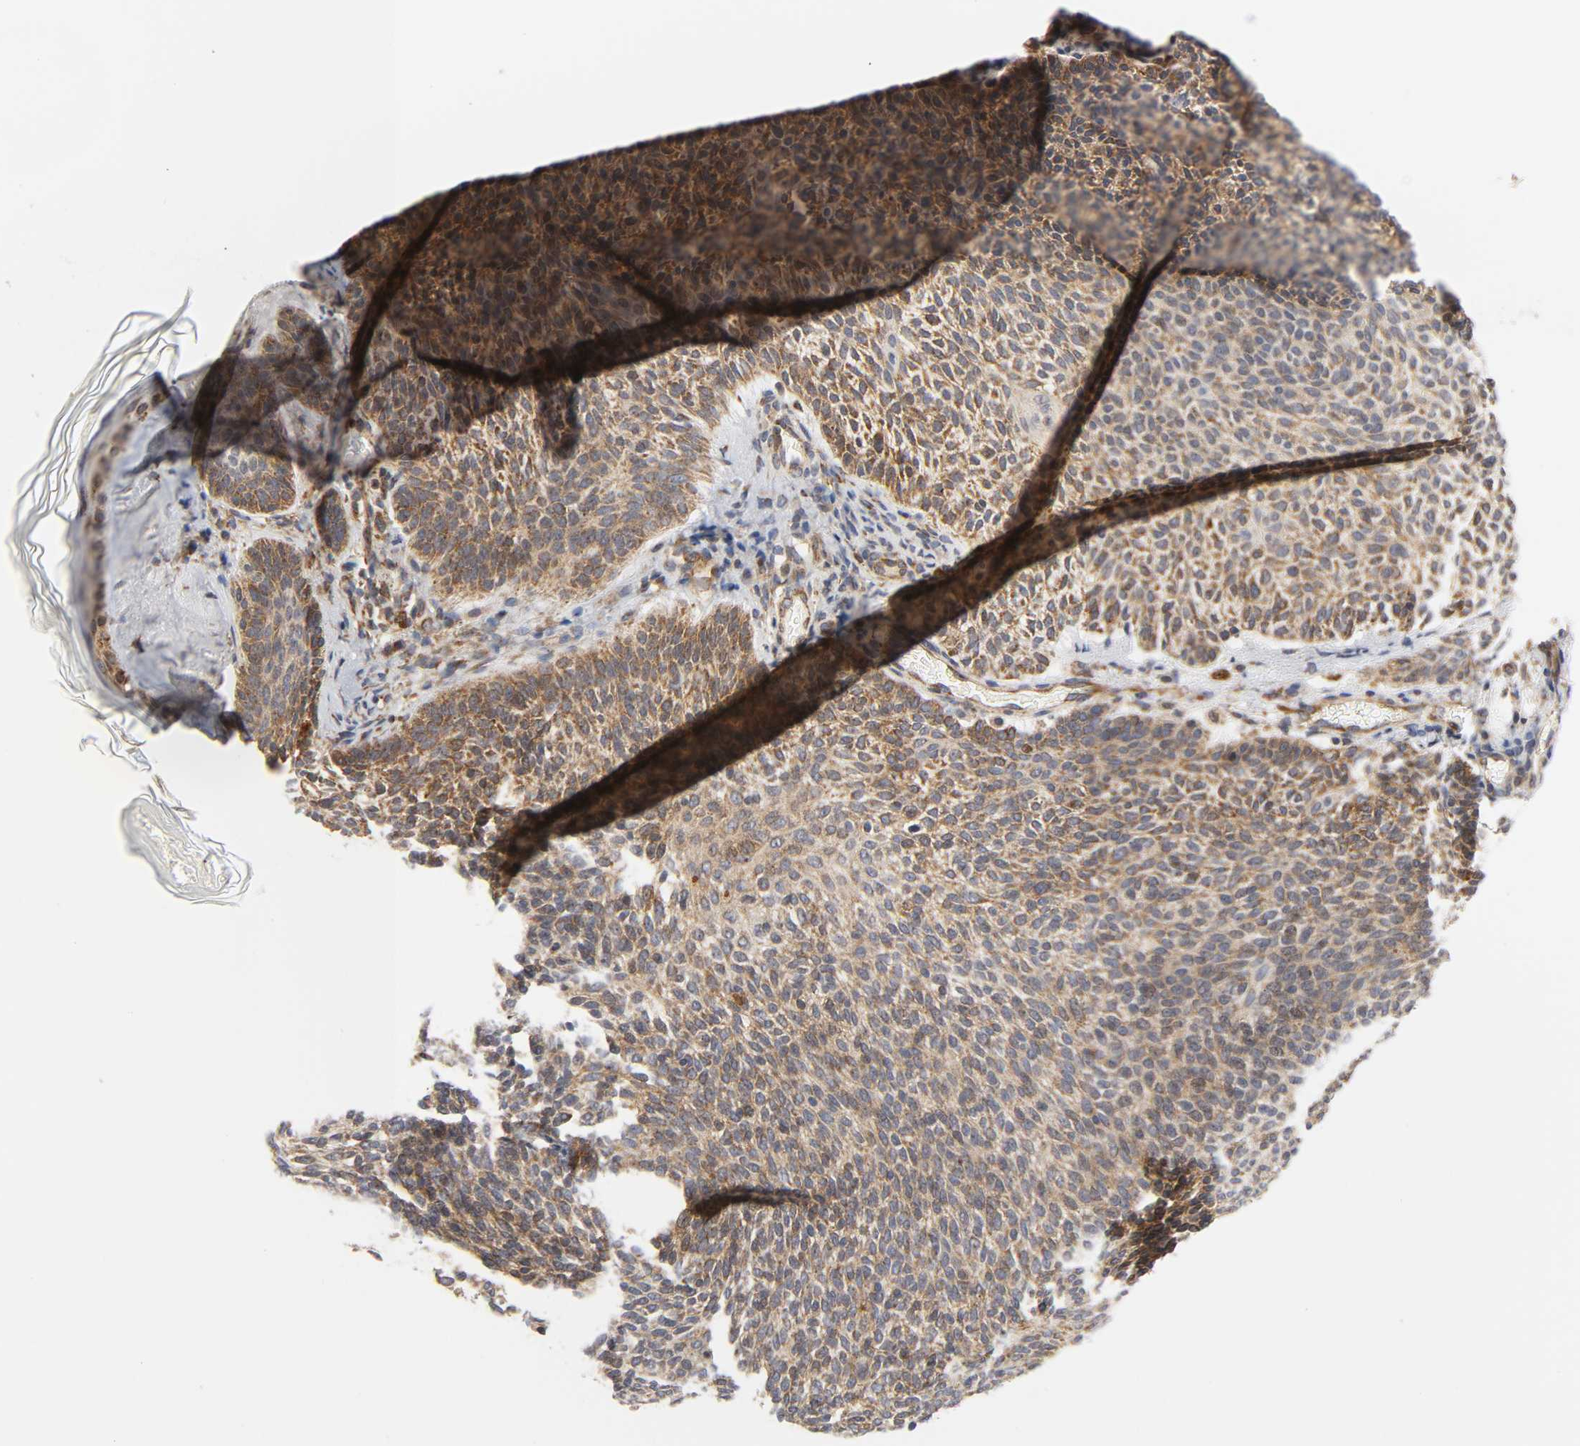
{"staining": {"intensity": "moderate", "quantity": ">75%", "location": "cytoplasmic/membranous"}, "tissue": "skin cancer", "cell_type": "Tumor cells", "image_type": "cancer", "snomed": [{"axis": "morphology", "description": "Normal tissue, NOS"}, {"axis": "morphology", "description": "Basal cell carcinoma"}, {"axis": "topography", "description": "Skin"}], "caption": "High-magnification brightfield microscopy of skin cancer (basal cell carcinoma) stained with DAB (brown) and counterstained with hematoxylin (blue). tumor cells exhibit moderate cytoplasmic/membranous staining is appreciated in approximately>75% of cells. (brown staining indicates protein expression, while blue staining denotes nuclei).", "gene": "BAX", "patient": {"sex": "female", "age": 70}}